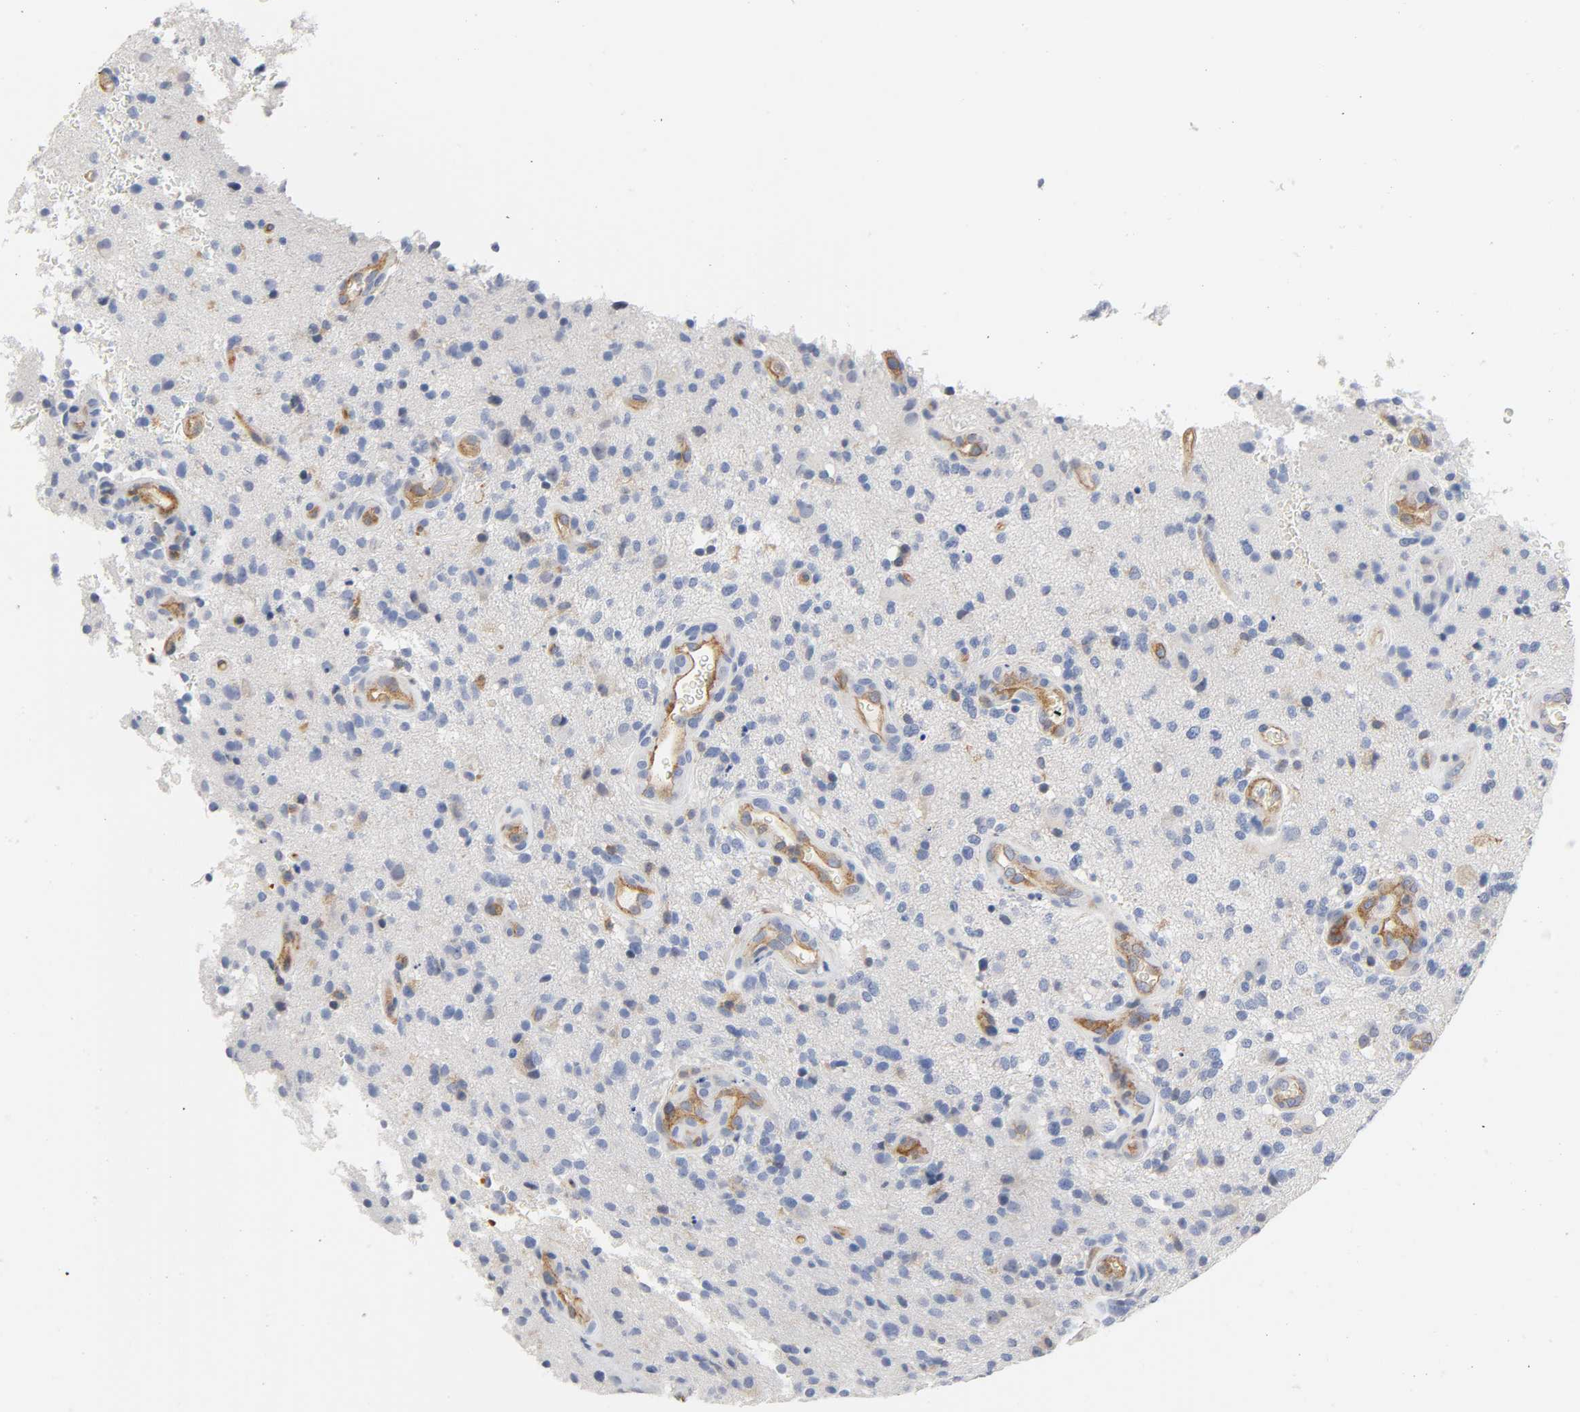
{"staining": {"intensity": "negative", "quantity": "none", "location": "none"}, "tissue": "glioma", "cell_type": "Tumor cells", "image_type": "cancer", "snomed": [{"axis": "morphology", "description": "Normal tissue, NOS"}, {"axis": "morphology", "description": "Glioma, malignant, High grade"}, {"axis": "topography", "description": "Cerebral cortex"}], "caption": "Protein analysis of glioma demonstrates no significant positivity in tumor cells. (DAB (3,3'-diaminobenzidine) immunohistochemistry (IHC) visualized using brightfield microscopy, high magnification).", "gene": "CD2AP", "patient": {"sex": "male", "age": 75}}